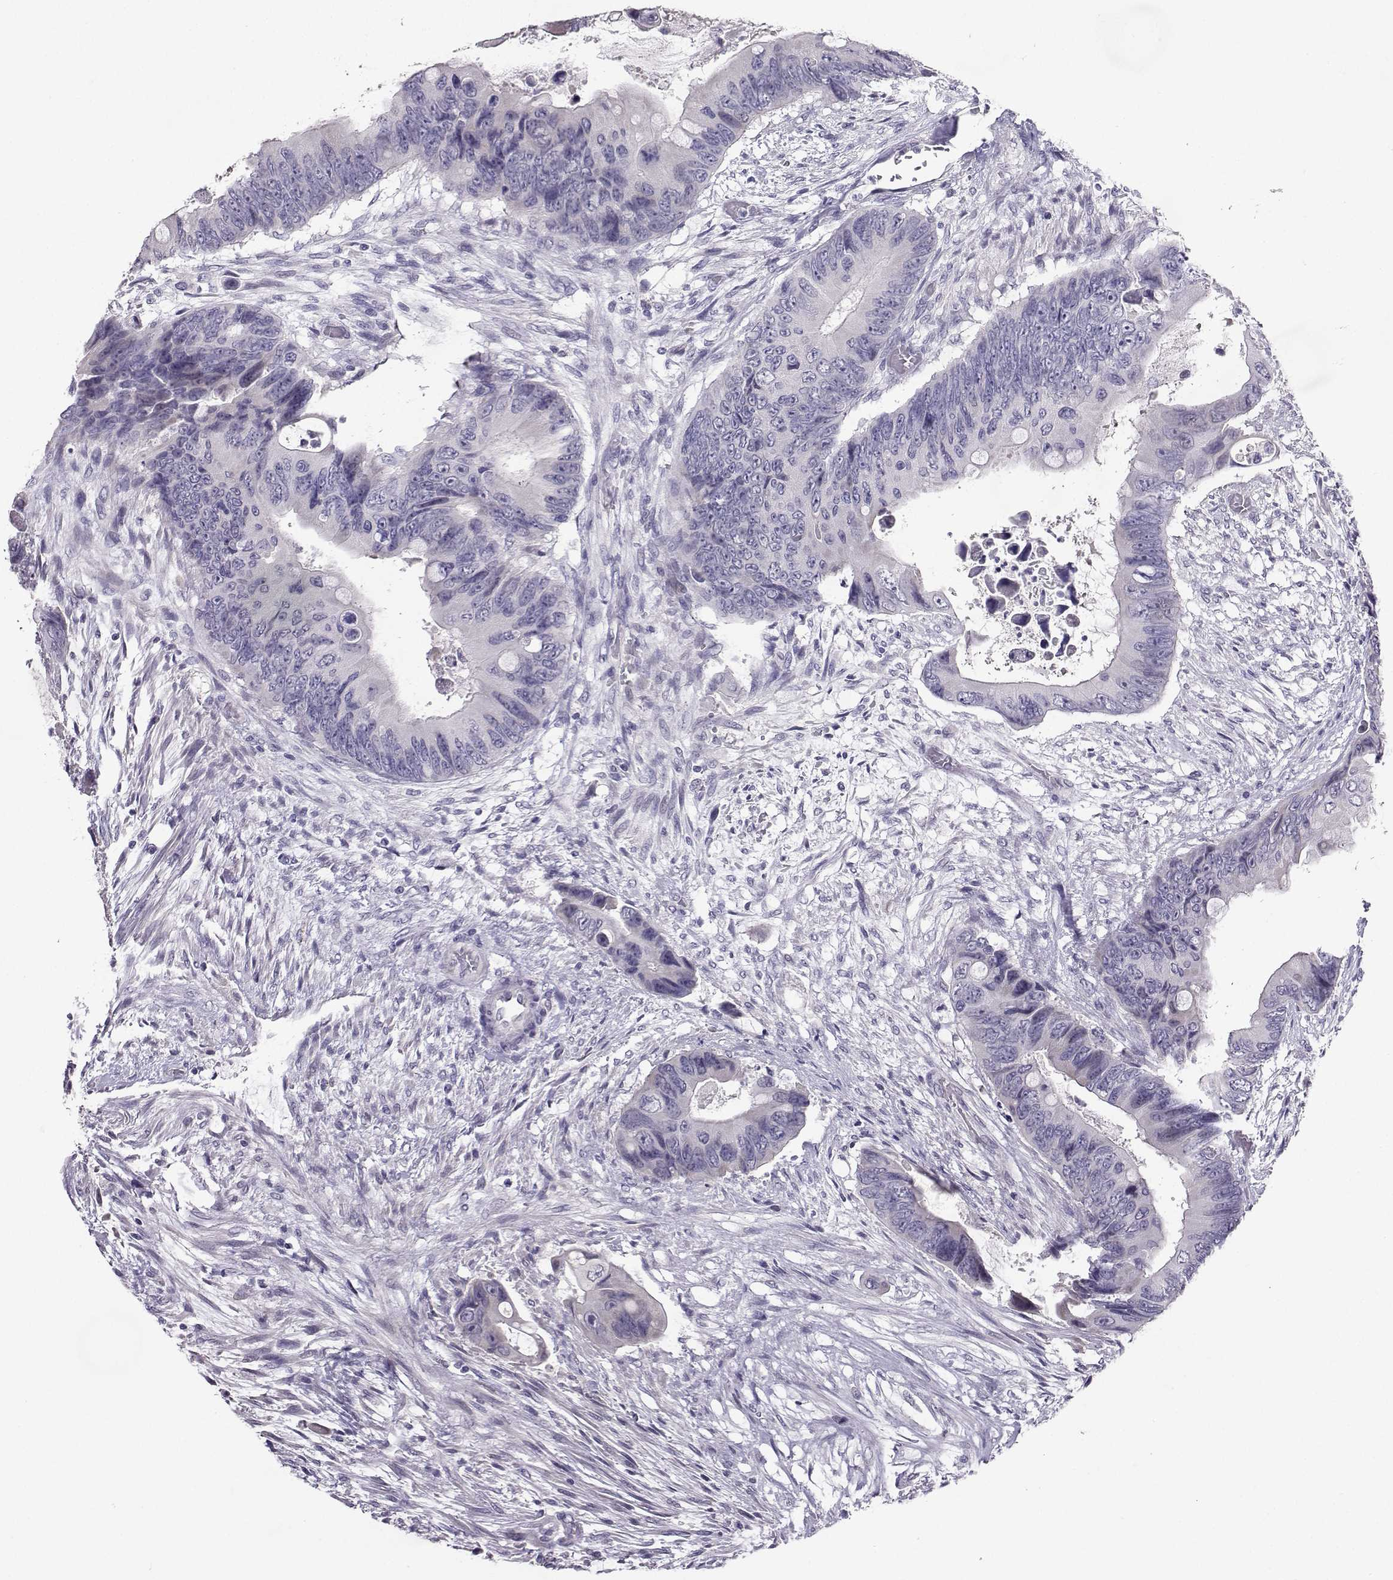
{"staining": {"intensity": "negative", "quantity": "none", "location": "none"}, "tissue": "colorectal cancer", "cell_type": "Tumor cells", "image_type": "cancer", "snomed": [{"axis": "morphology", "description": "Adenocarcinoma, NOS"}, {"axis": "topography", "description": "Rectum"}], "caption": "This is an IHC photomicrograph of human colorectal adenocarcinoma. There is no positivity in tumor cells.", "gene": "CARTPT", "patient": {"sex": "male", "age": 63}}